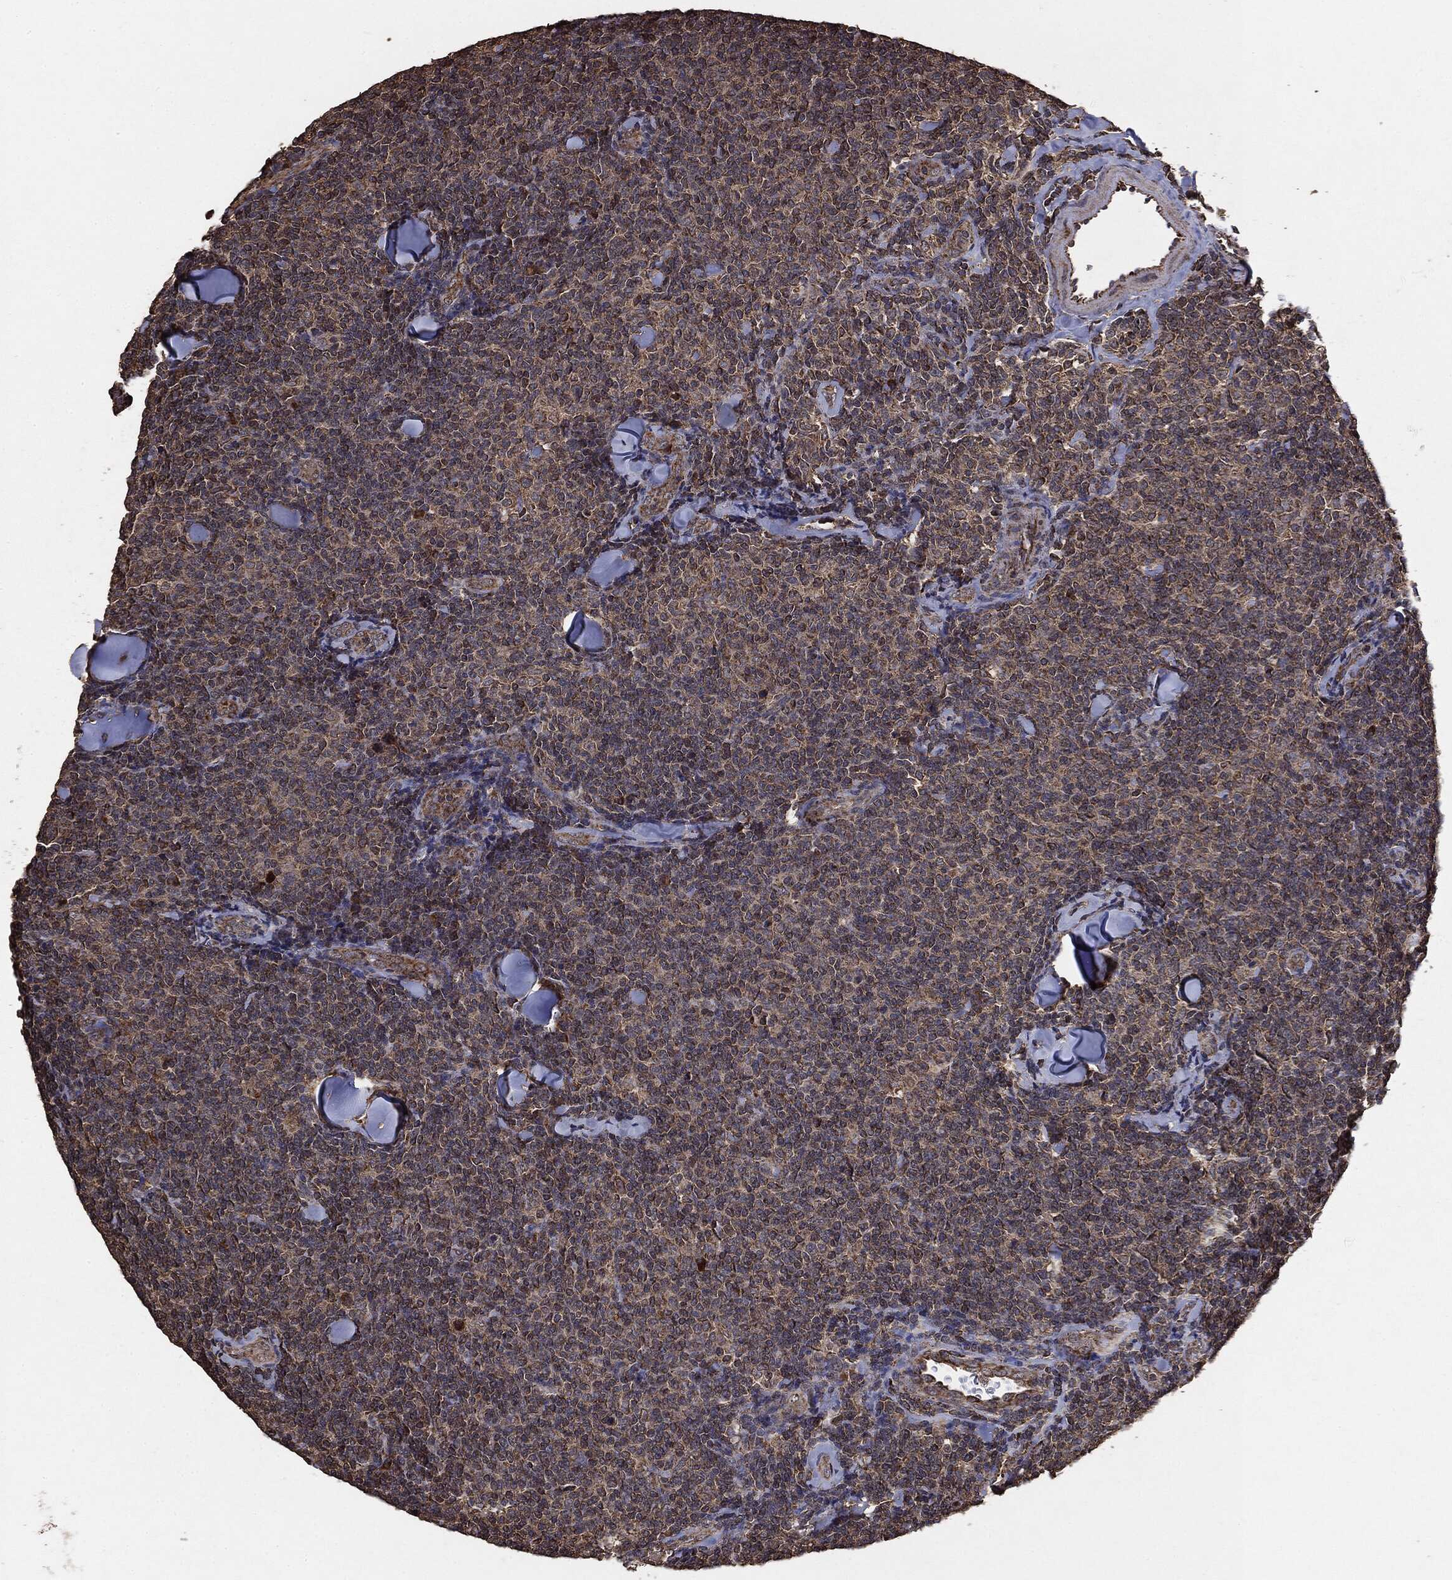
{"staining": {"intensity": "moderate", "quantity": ">75%", "location": "cytoplasmic/membranous"}, "tissue": "lymphoma", "cell_type": "Tumor cells", "image_type": "cancer", "snomed": [{"axis": "morphology", "description": "Malignant lymphoma, non-Hodgkin's type, Low grade"}, {"axis": "topography", "description": "Lymph node"}], "caption": "Protein staining shows moderate cytoplasmic/membranous expression in approximately >75% of tumor cells in lymphoma.", "gene": "MTOR", "patient": {"sex": "female", "age": 56}}